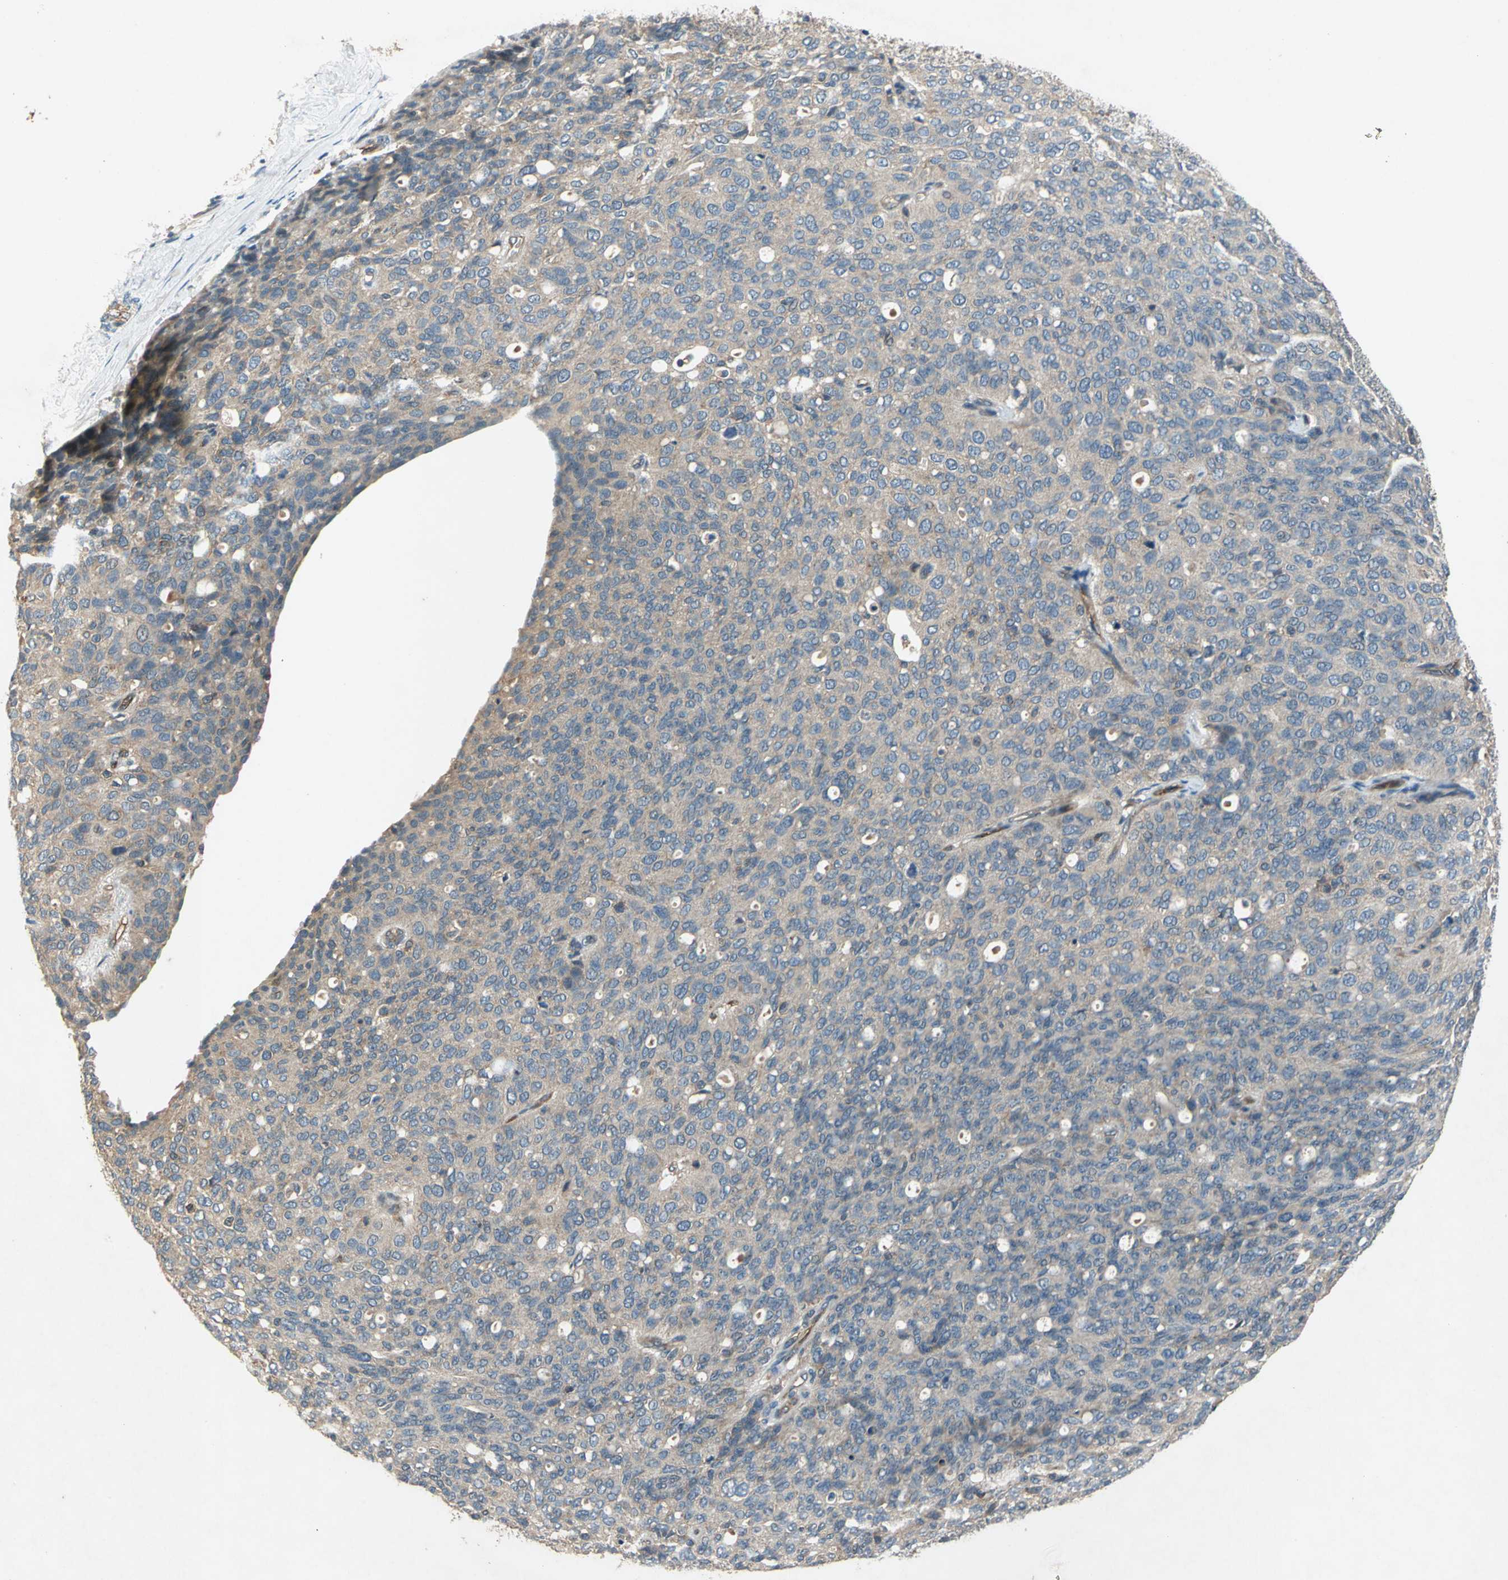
{"staining": {"intensity": "weak", "quantity": ">75%", "location": "cytoplasmic/membranous"}, "tissue": "ovarian cancer", "cell_type": "Tumor cells", "image_type": "cancer", "snomed": [{"axis": "morphology", "description": "Carcinoma, endometroid"}, {"axis": "topography", "description": "Ovary"}], "caption": "Immunohistochemistry (IHC) of ovarian cancer (endometroid carcinoma) demonstrates low levels of weak cytoplasmic/membranous positivity in about >75% of tumor cells.", "gene": "EMCN", "patient": {"sex": "female", "age": 60}}